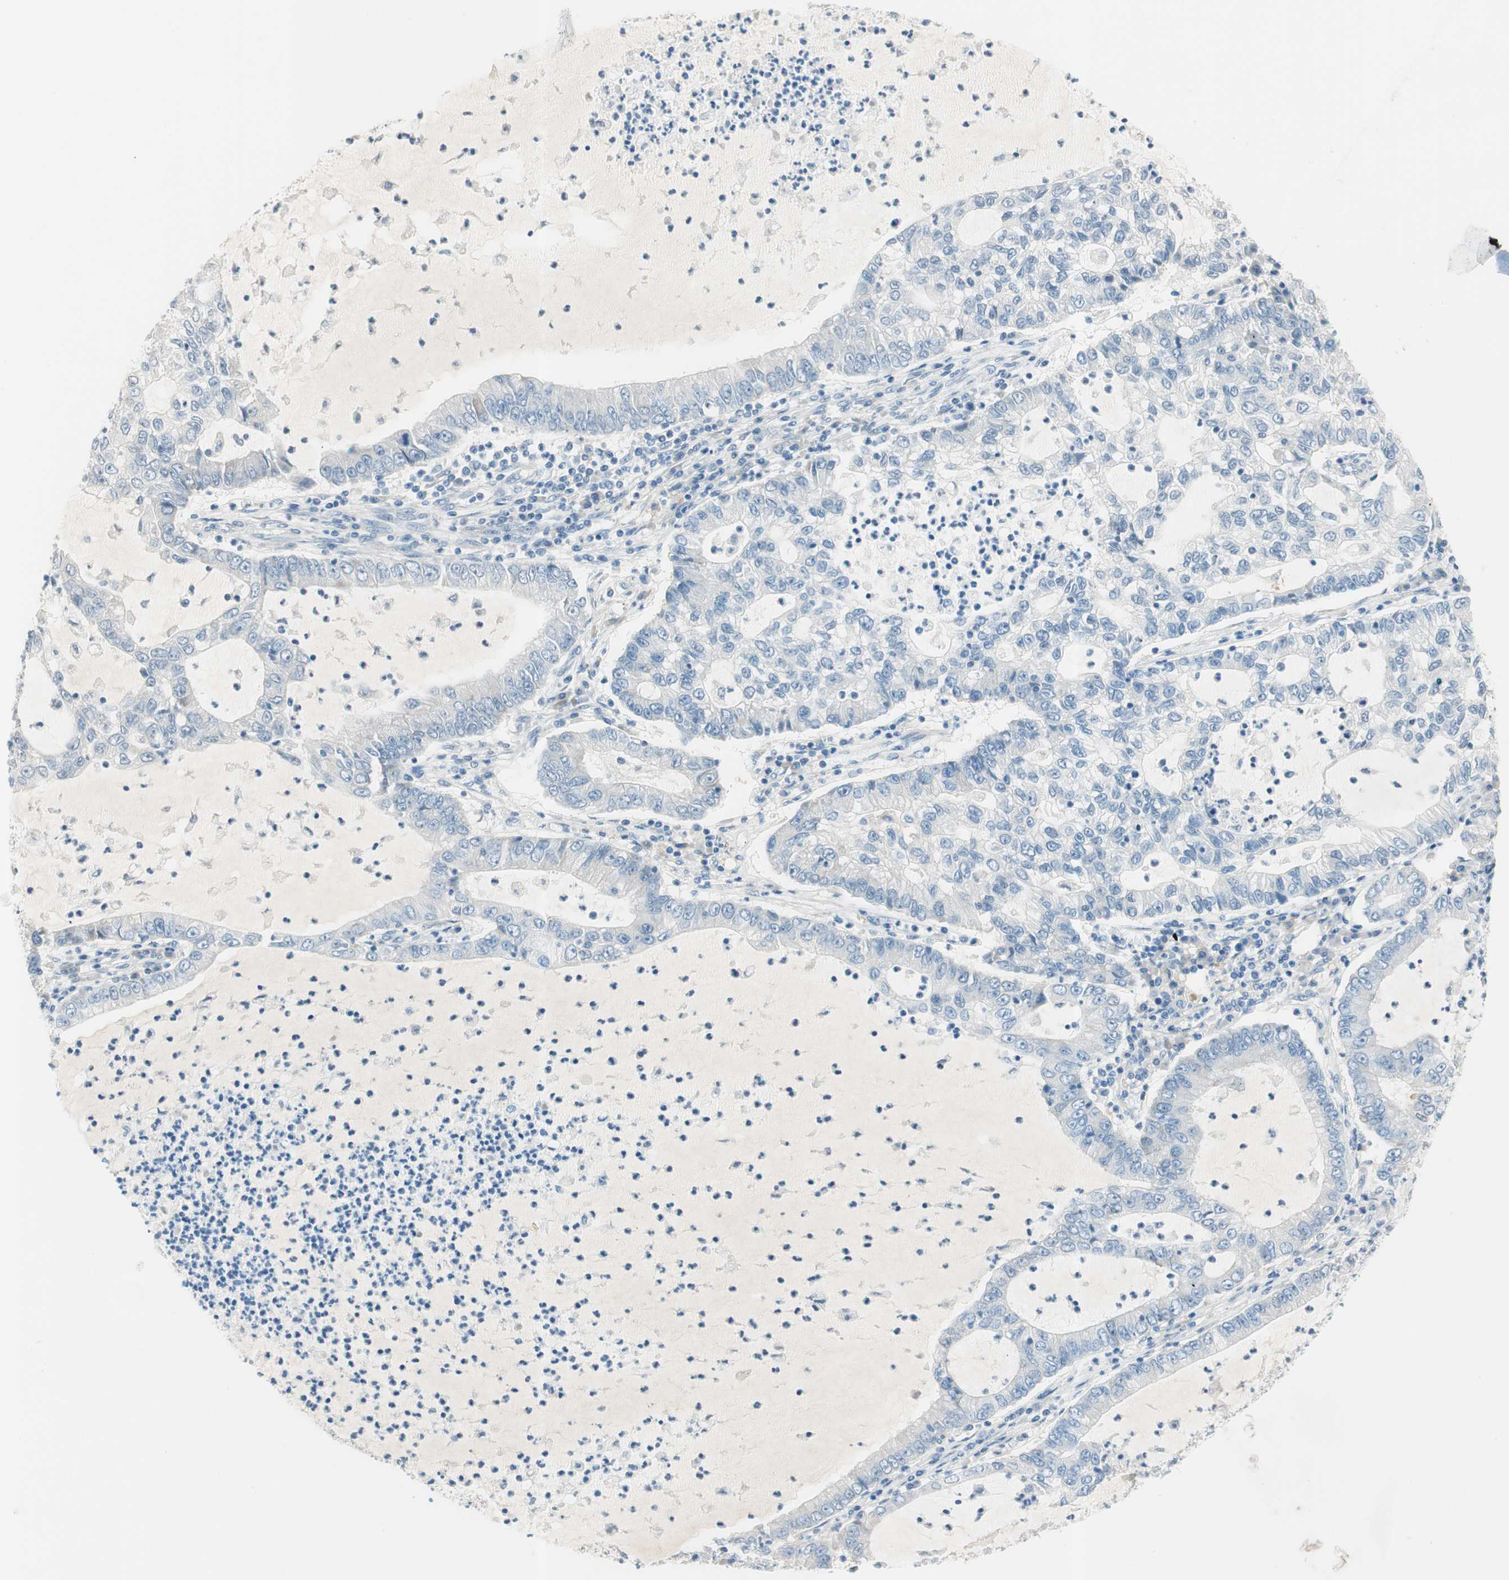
{"staining": {"intensity": "negative", "quantity": "none", "location": "none"}, "tissue": "lung cancer", "cell_type": "Tumor cells", "image_type": "cancer", "snomed": [{"axis": "morphology", "description": "Adenocarcinoma, NOS"}, {"axis": "topography", "description": "Lung"}], "caption": "Adenocarcinoma (lung) was stained to show a protein in brown. There is no significant positivity in tumor cells.", "gene": "CDK3", "patient": {"sex": "female", "age": 51}}